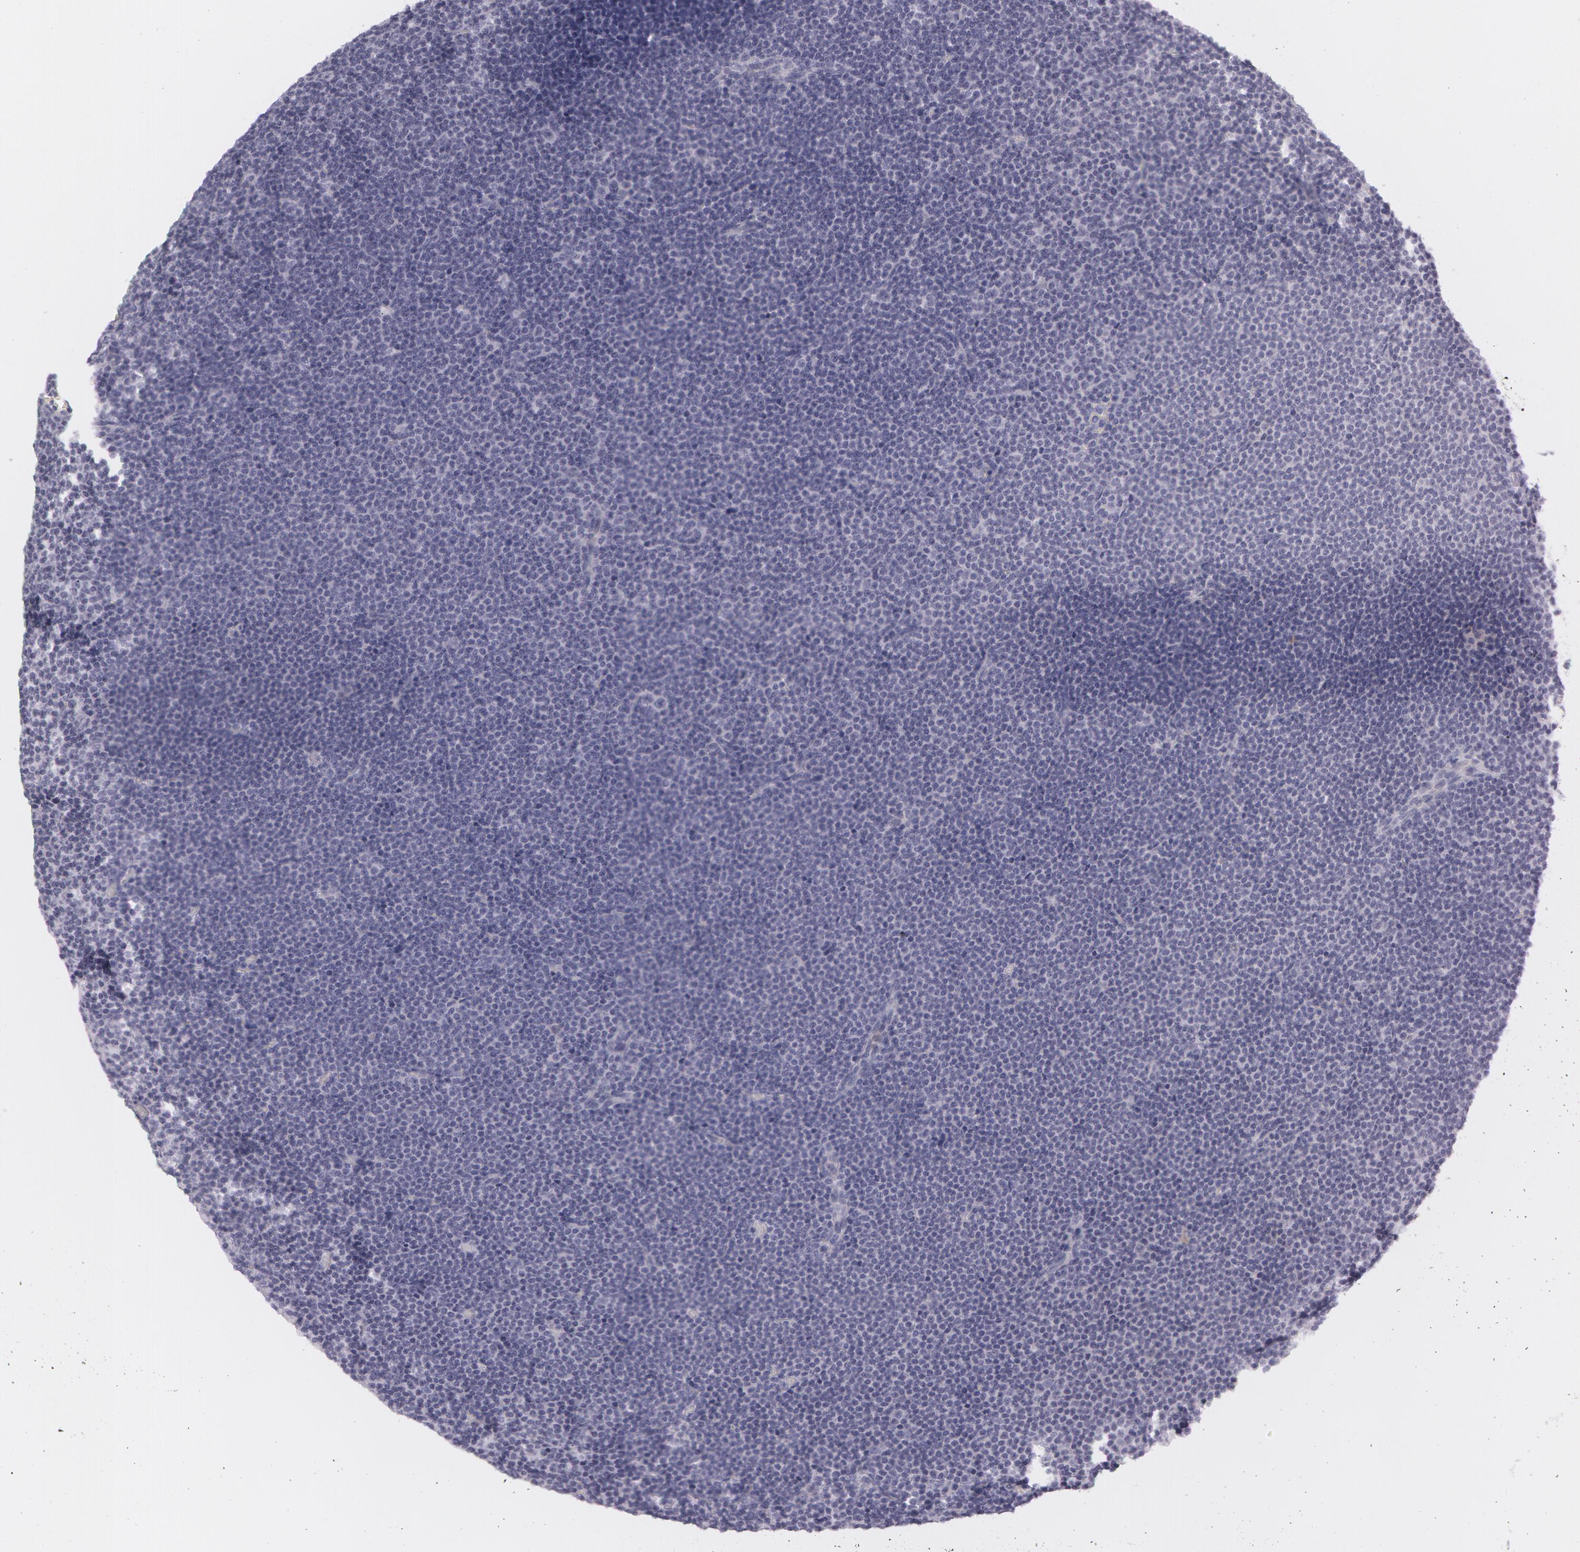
{"staining": {"intensity": "negative", "quantity": "none", "location": "none"}, "tissue": "lymphoma", "cell_type": "Tumor cells", "image_type": "cancer", "snomed": [{"axis": "morphology", "description": "Malignant lymphoma, non-Hodgkin's type, Low grade"}, {"axis": "topography", "description": "Lymph node"}], "caption": "IHC image of human lymphoma stained for a protein (brown), which exhibits no positivity in tumor cells.", "gene": "IL1RN", "patient": {"sex": "female", "age": 69}}